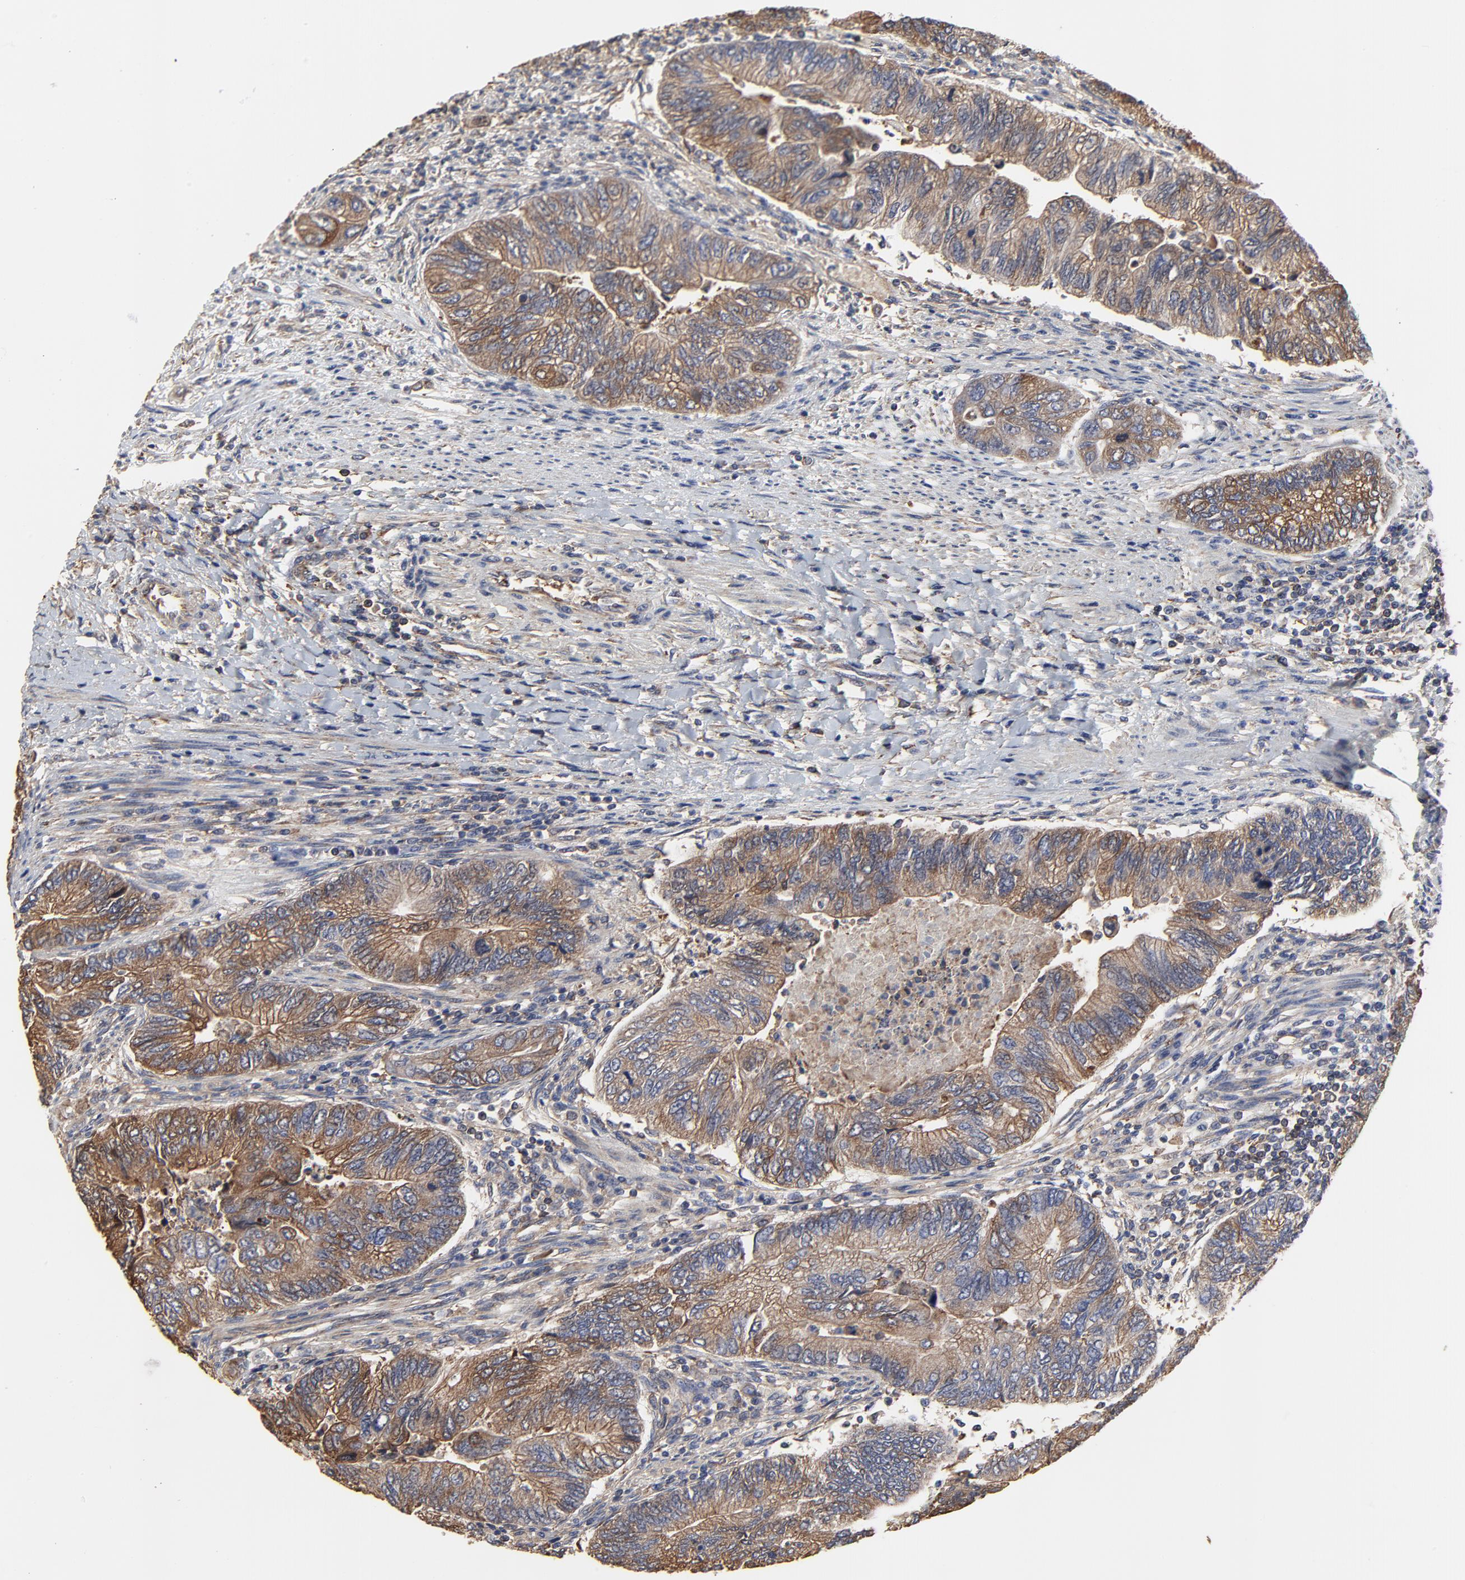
{"staining": {"intensity": "strong", "quantity": ">75%", "location": "cytoplasmic/membranous"}, "tissue": "colorectal cancer", "cell_type": "Tumor cells", "image_type": "cancer", "snomed": [{"axis": "morphology", "description": "Adenocarcinoma, NOS"}, {"axis": "topography", "description": "Colon"}], "caption": "Colorectal cancer (adenocarcinoma) stained with a protein marker exhibits strong staining in tumor cells.", "gene": "NXF3", "patient": {"sex": "female", "age": 11}}